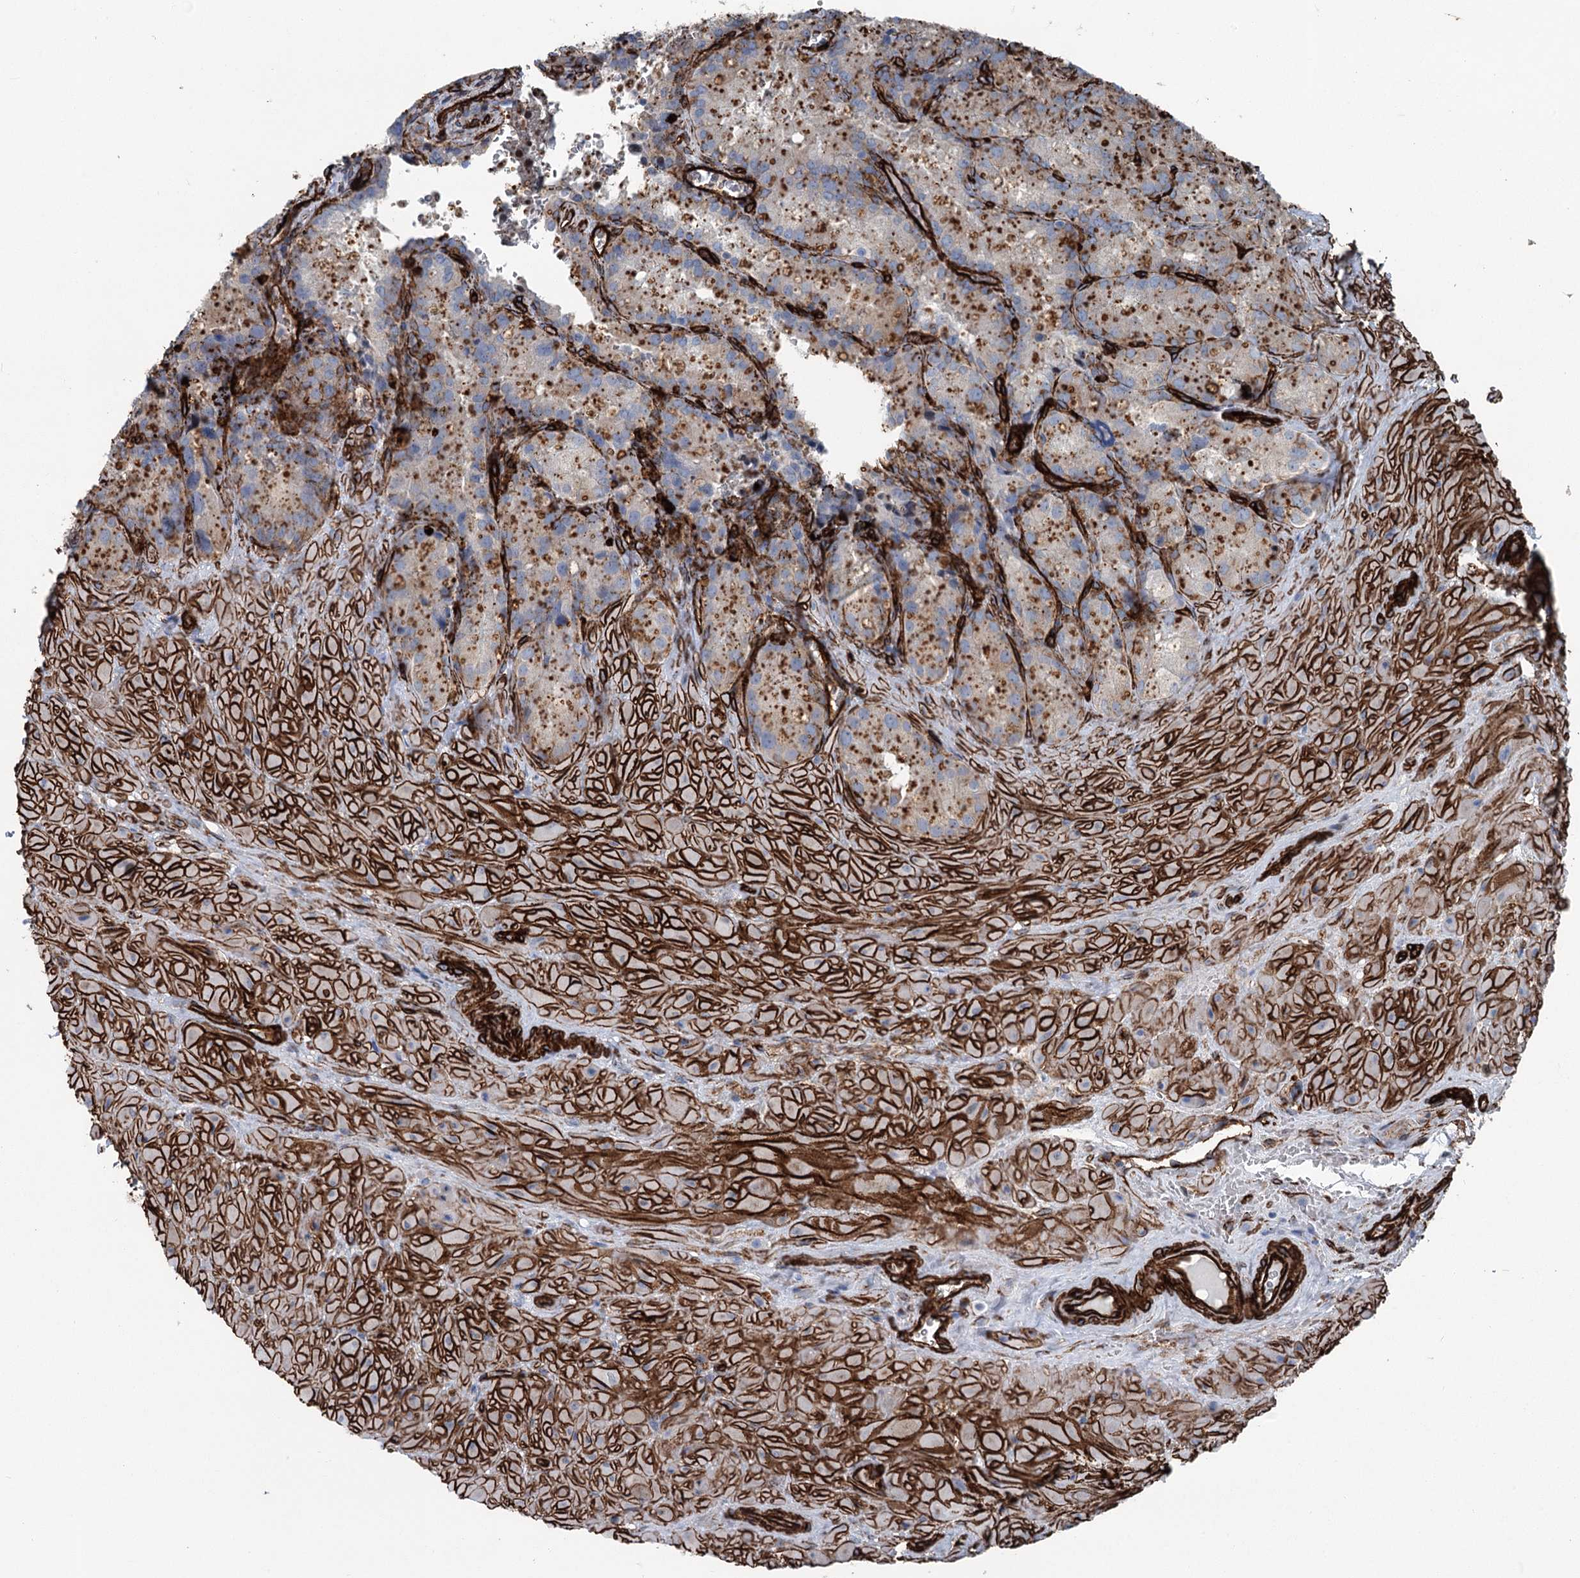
{"staining": {"intensity": "moderate", "quantity": ">75%", "location": "cytoplasmic/membranous"}, "tissue": "seminal vesicle", "cell_type": "Glandular cells", "image_type": "normal", "snomed": [{"axis": "morphology", "description": "Normal tissue, NOS"}, {"axis": "topography", "description": "Seminal veicle"}], "caption": "Immunohistochemistry (DAB) staining of benign human seminal vesicle shows moderate cytoplasmic/membranous protein expression in approximately >75% of glandular cells. (IHC, brightfield microscopy, high magnification).", "gene": "IQSEC1", "patient": {"sex": "male", "age": 62}}